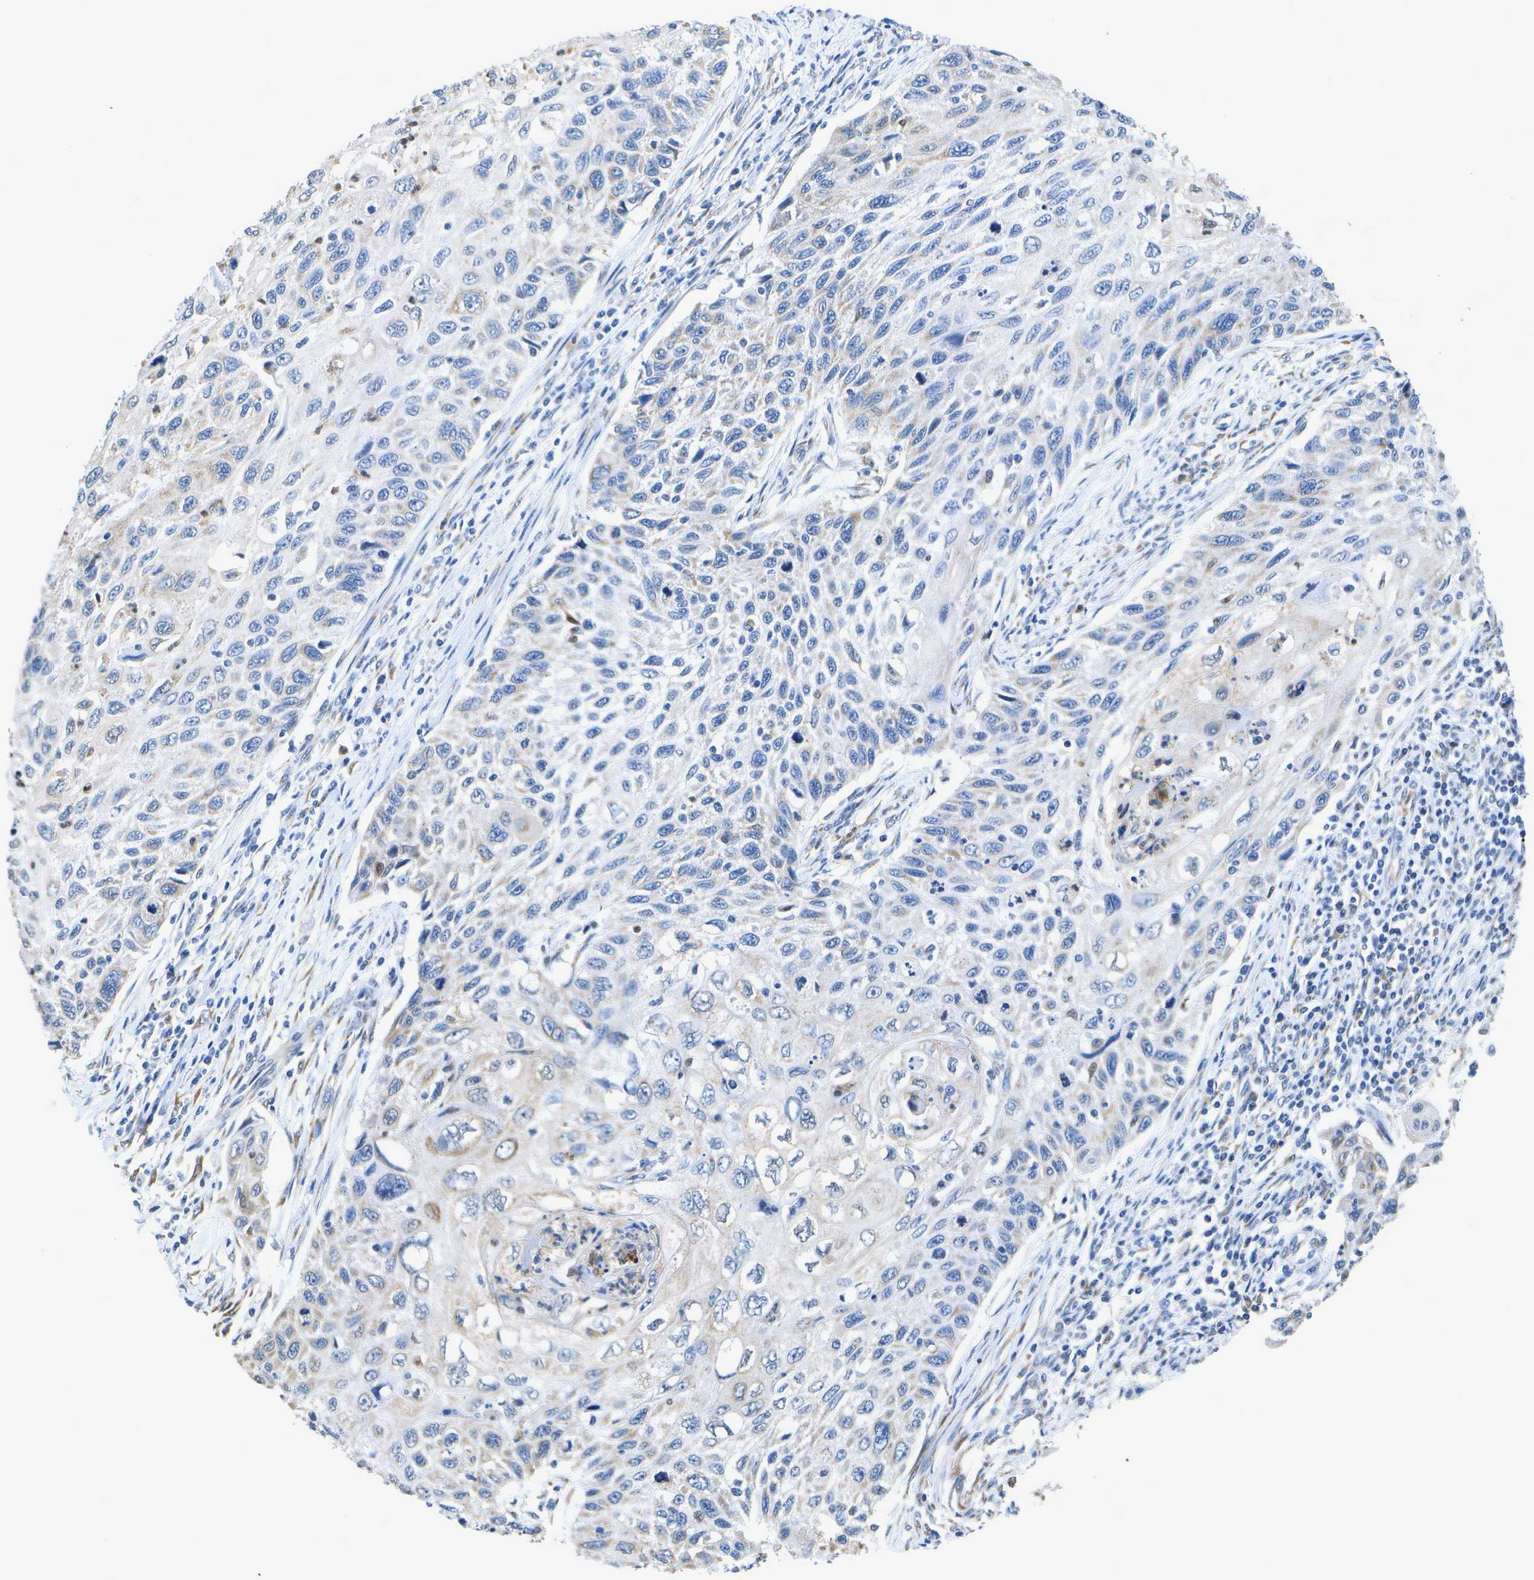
{"staining": {"intensity": "negative", "quantity": "none", "location": "none"}, "tissue": "cervical cancer", "cell_type": "Tumor cells", "image_type": "cancer", "snomed": [{"axis": "morphology", "description": "Squamous cell carcinoma, NOS"}, {"axis": "topography", "description": "Cervix"}], "caption": "The photomicrograph displays no staining of tumor cells in cervical cancer (squamous cell carcinoma). Brightfield microscopy of immunohistochemistry (IHC) stained with DAB (3,3'-diaminobenzidine) (brown) and hematoxylin (blue), captured at high magnification.", "gene": "DSE", "patient": {"sex": "female", "age": 70}}